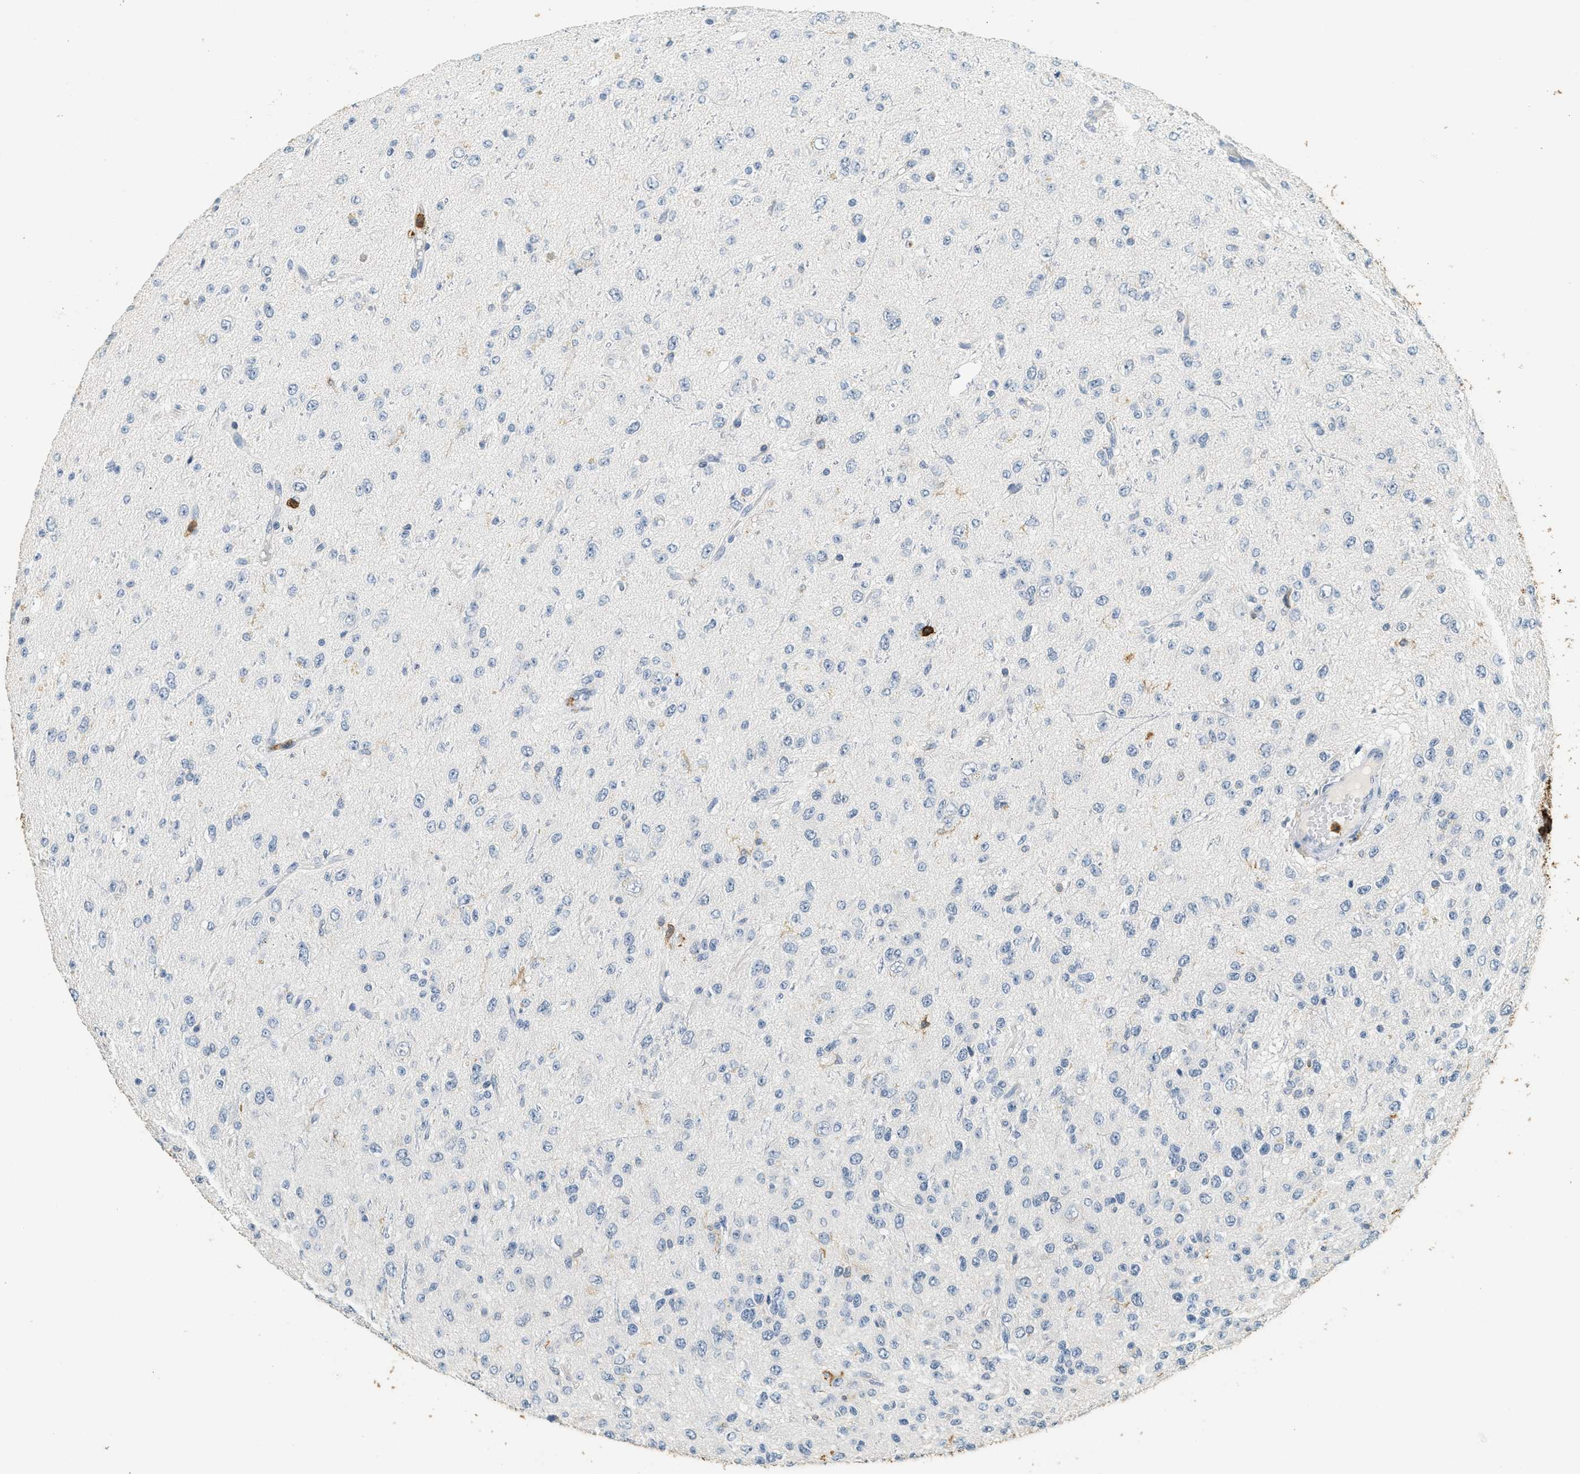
{"staining": {"intensity": "negative", "quantity": "none", "location": "none"}, "tissue": "glioma", "cell_type": "Tumor cells", "image_type": "cancer", "snomed": [{"axis": "morphology", "description": "Glioma, malignant, High grade"}, {"axis": "topography", "description": "pancreas cauda"}], "caption": "Immunohistochemical staining of glioma displays no significant staining in tumor cells. Nuclei are stained in blue.", "gene": "LSP1", "patient": {"sex": "male", "age": 60}}